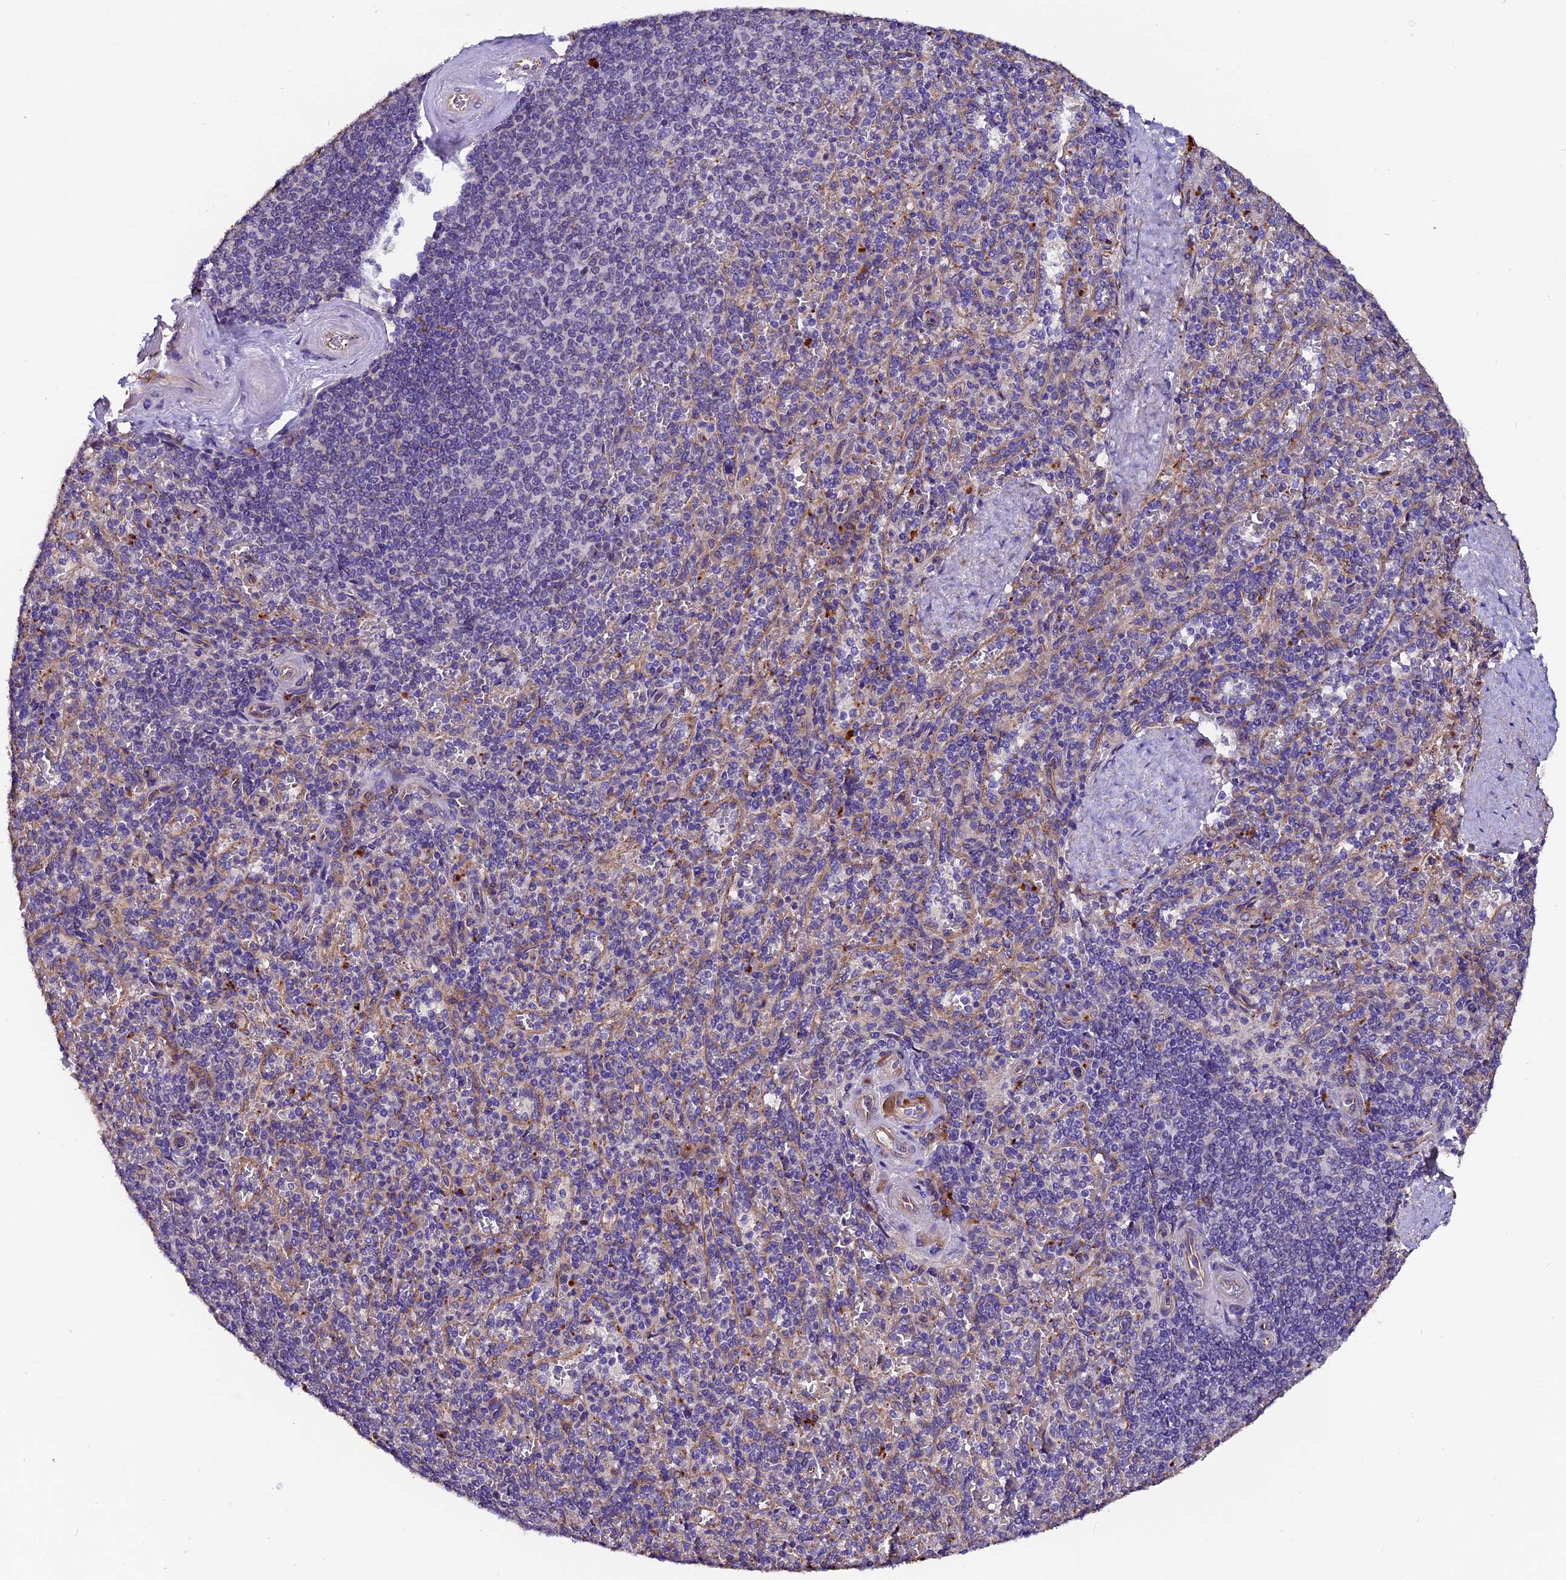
{"staining": {"intensity": "negative", "quantity": "none", "location": "none"}, "tissue": "spleen", "cell_type": "Cells in red pulp", "image_type": "normal", "snomed": [{"axis": "morphology", "description": "Normal tissue, NOS"}, {"axis": "topography", "description": "Spleen"}], "caption": "Cells in red pulp show no significant protein expression in unremarkable spleen. (Stains: DAB immunohistochemistry (IHC) with hematoxylin counter stain, Microscopy: brightfield microscopy at high magnification).", "gene": "CLN5", "patient": {"sex": "male", "age": 82}}